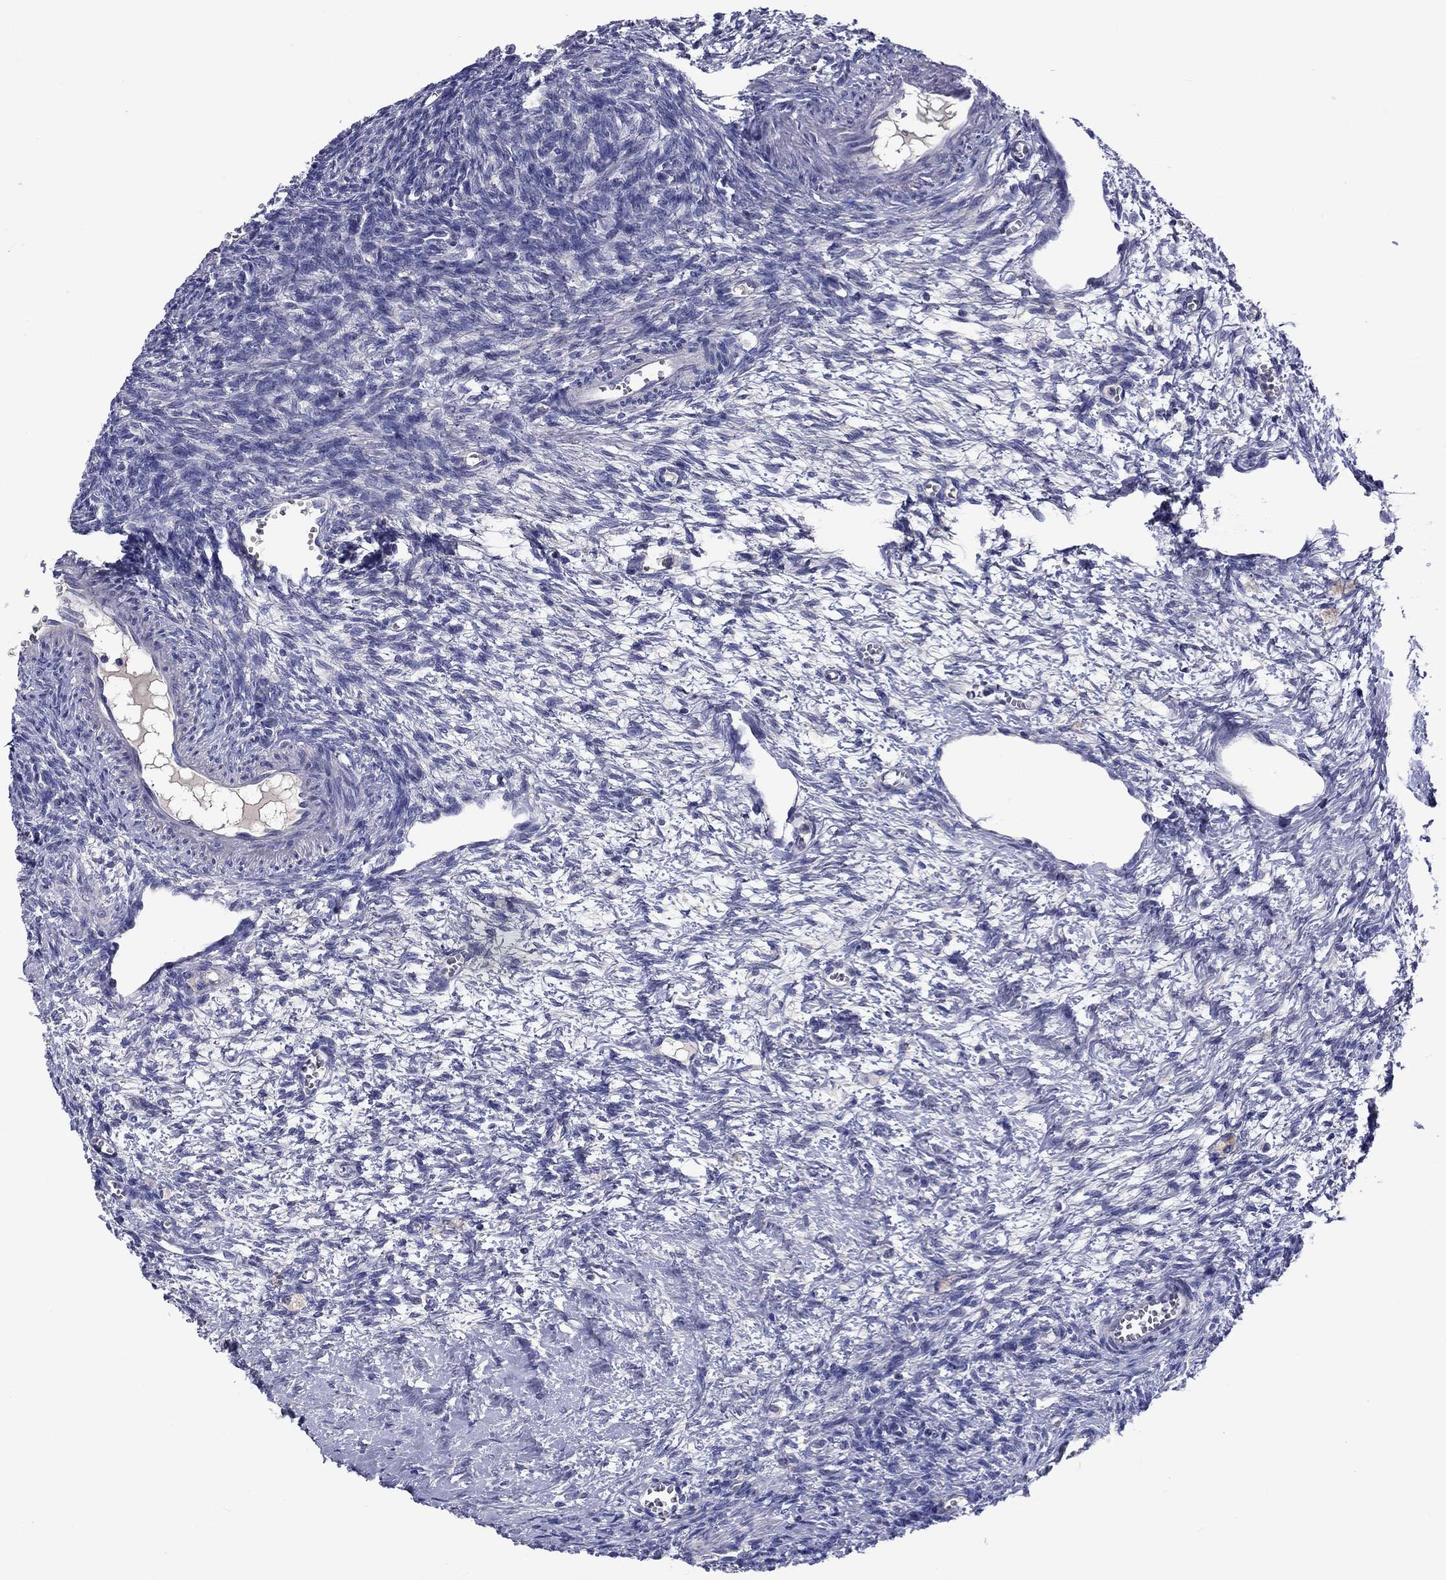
{"staining": {"intensity": "negative", "quantity": "none", "location": "none"}, "tissue": "ovary", "cell_type": "Follicle cells", "image_type": "normal", "snomed": [{"axis": "morphology", "description": "Normal tissue, NOS"}, {"axis": "topography", "description": "Ovary"}], "caption": "This is a image of IHC staining of unremarkable ovary, which shows no positivity in follicle cells.", "gene": "CNDP1", "patient": {"sex": "female", "age": 27}}